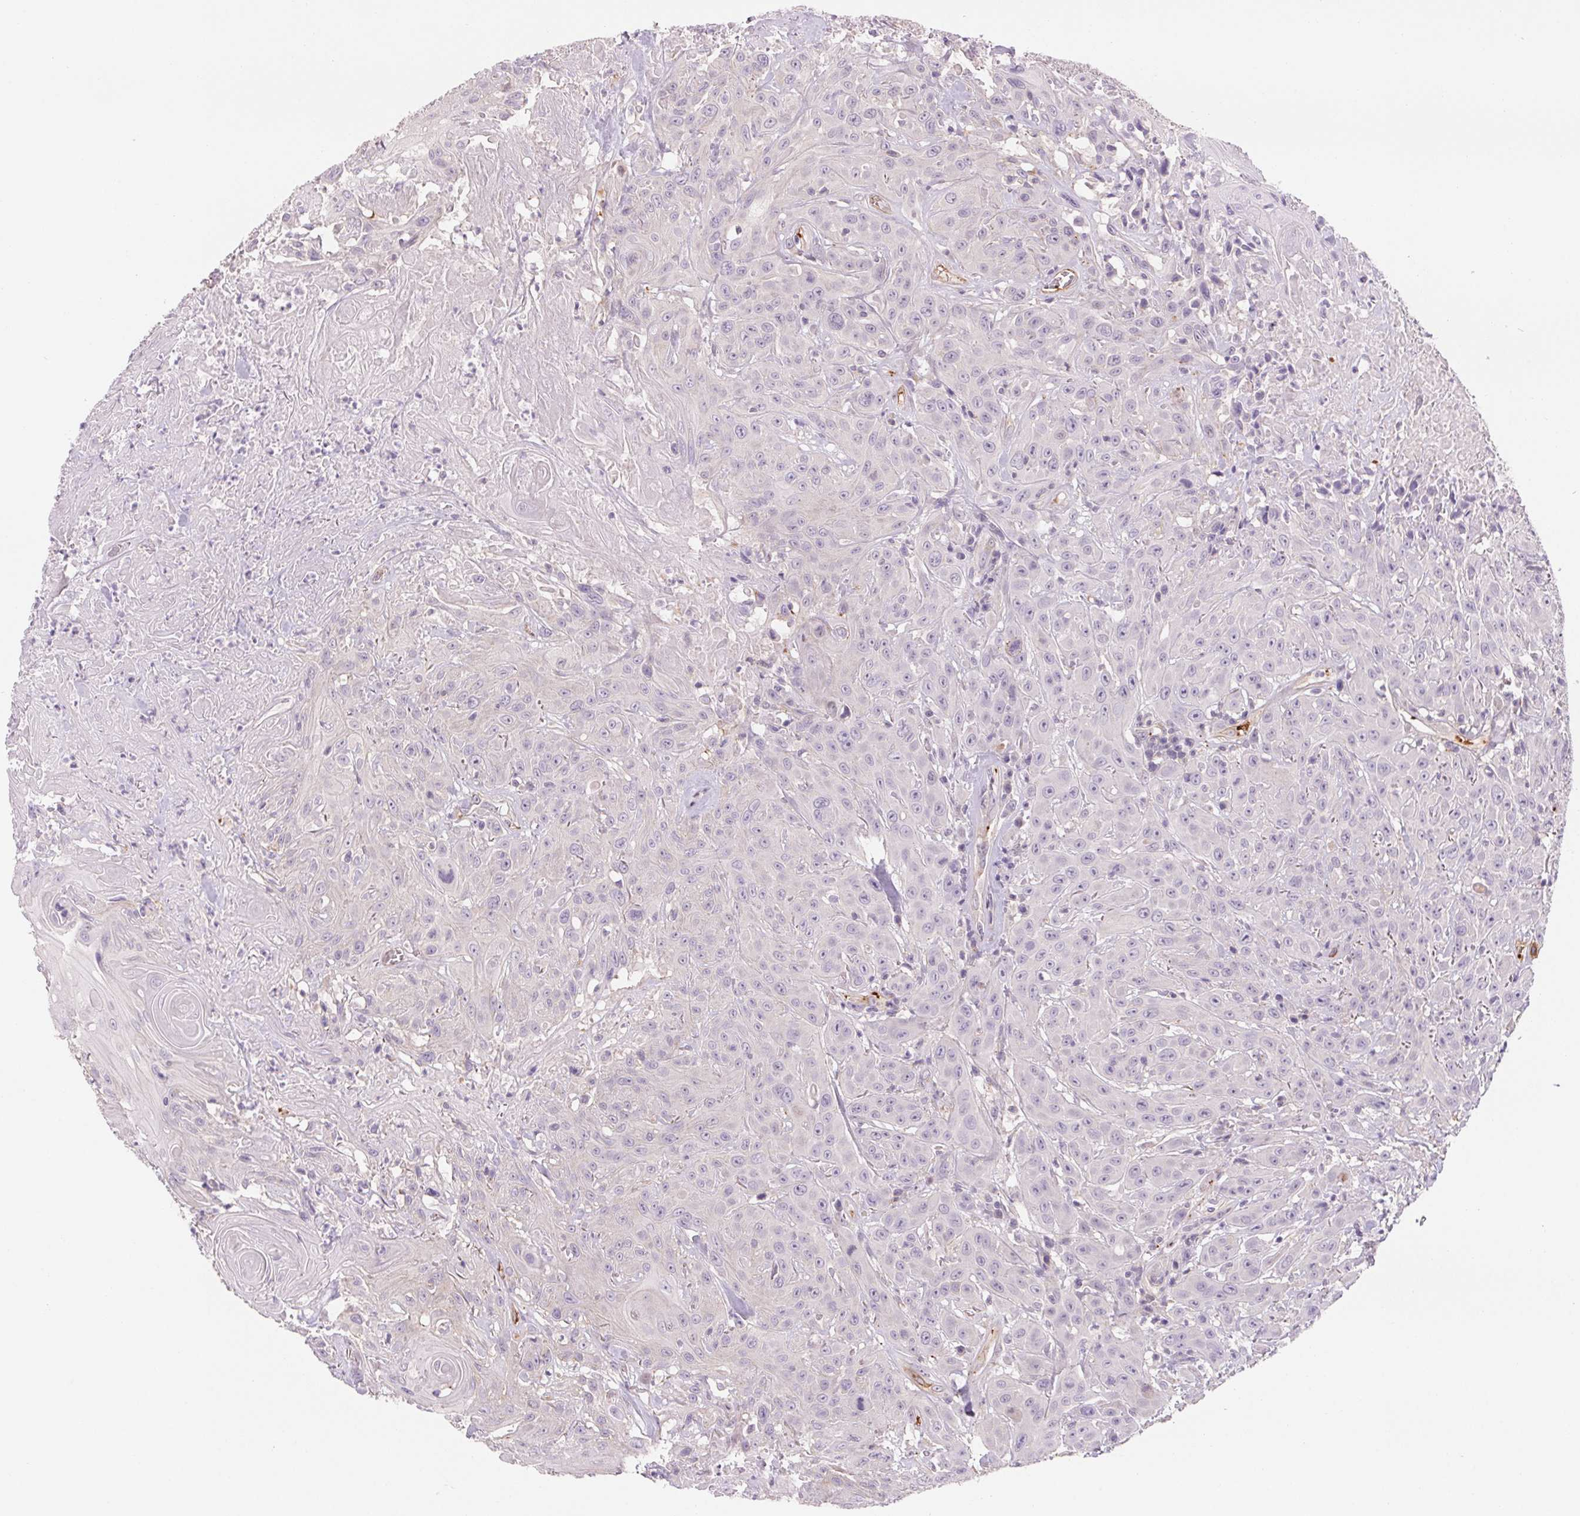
{"staining": {"intensity": "negative", "quantity": "none", "location": "none"}, "tissue": "head and neck cancer", "cell_type": "Tumor cells", "image_type": "cancer", "snomed": [{"axis": "morphology", "description": "Squamous cell carcinoma, NOS"}, {"axis": "topography", "description": "Skin"}, {"axis": "topography", "description": "Head-Neck"}], "caption": "IHC of head and neck cancer (squamous cell carcinoma) demonstrates no expression in tumor cells.", "gene": "ANKRD13B", "patient": {"sex": "male", "age": 80}}